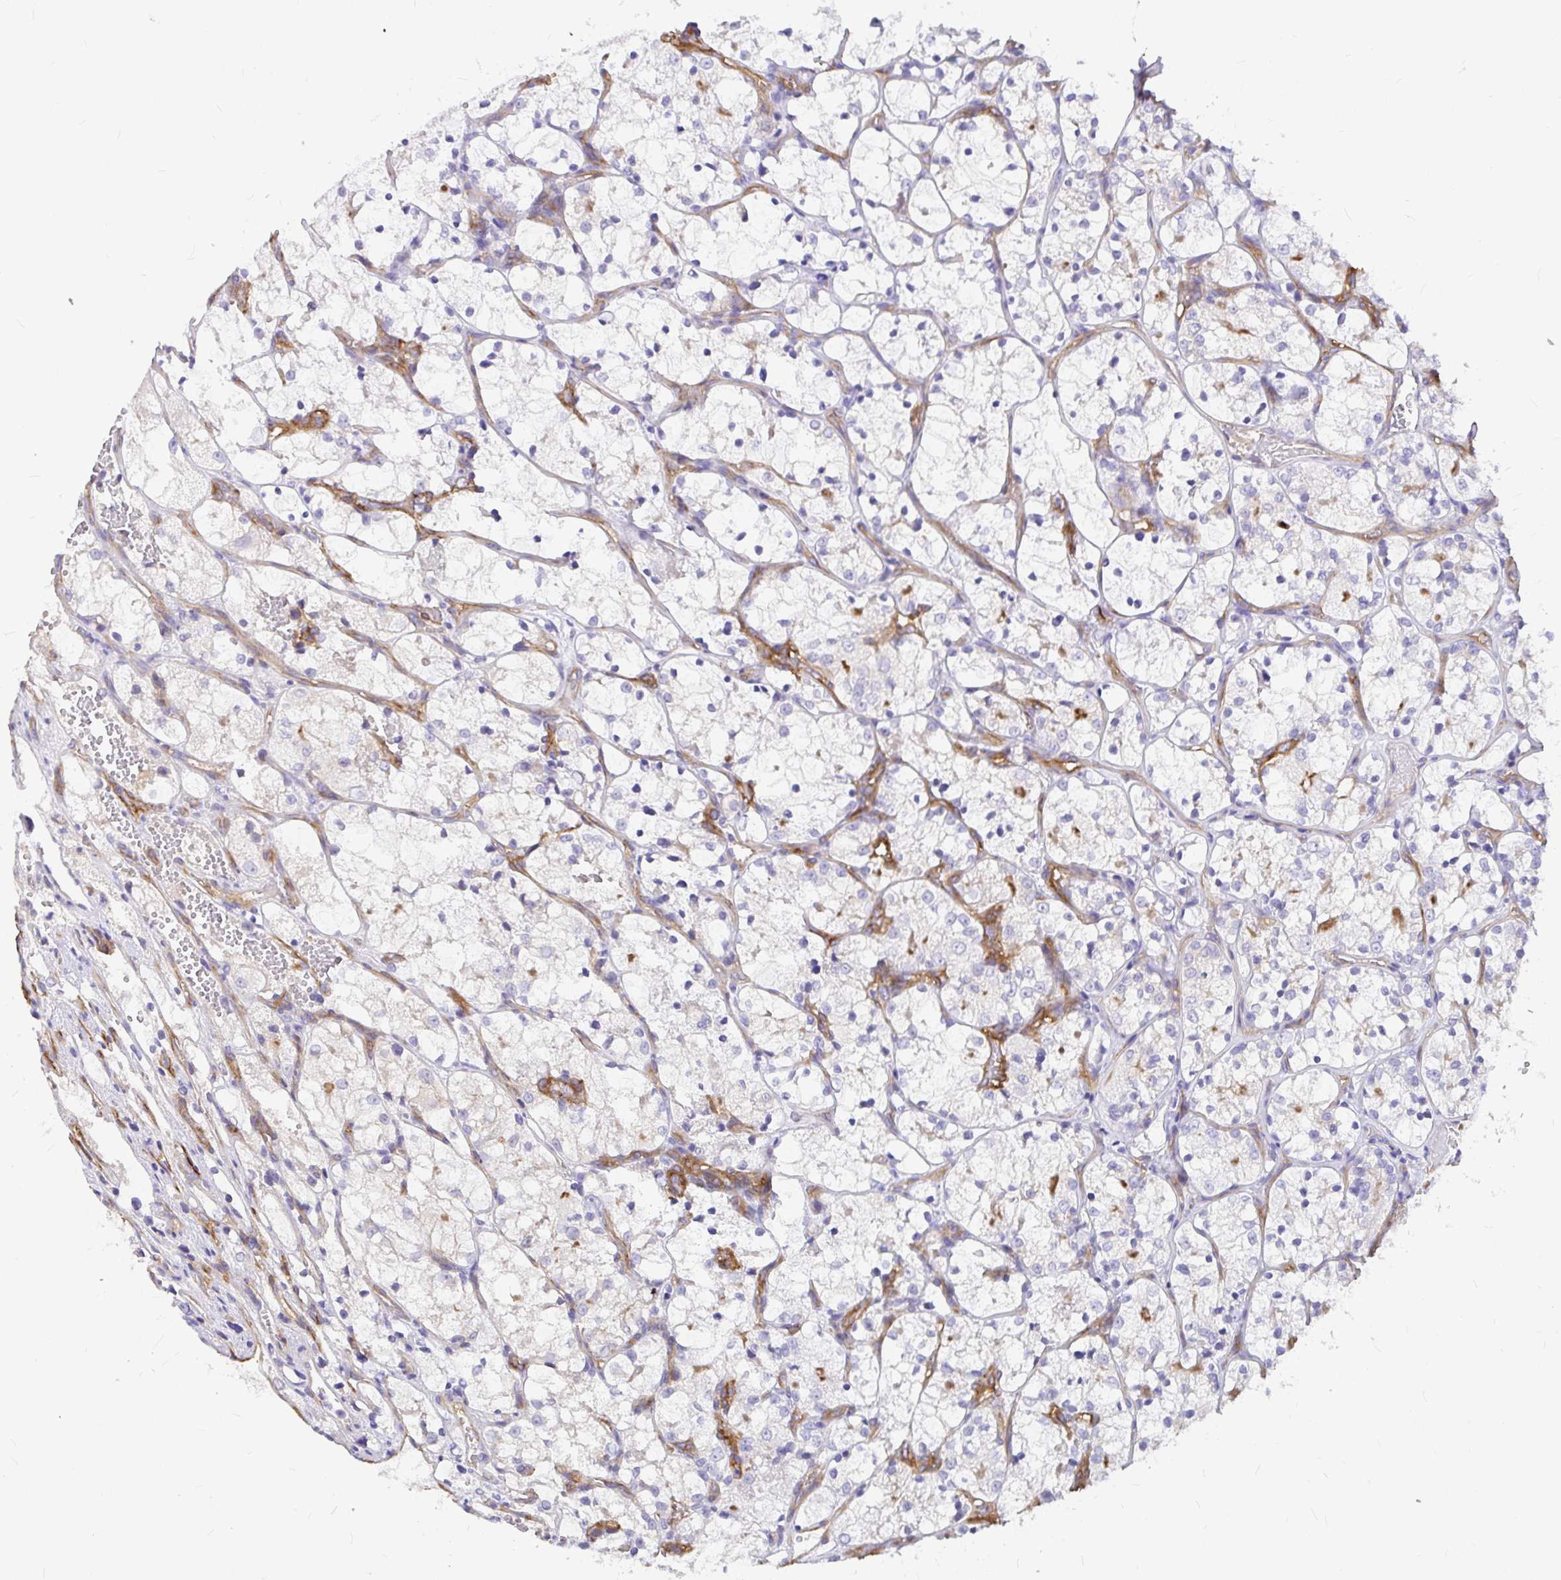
{"staining": {"intensity": "negative", "quantity": "none", "location": "none"}, "tissue": "renal cancer", "cell_type": "Tumor cells", "image_type": "cancer", "snomed": [{"axis": "morphology", "description": "Adenocarcinoma, NOS"}, {"axis": "topography", "description": "Kidney"}], "caption": "The photomicrograph shows no staining of tumor cells in renal cancer (adenocarcinoma). (IHC, brightfield microscopy, high magnification).", "gene": "MYO1B", "patient": {"sex": "female", "age": 69}}